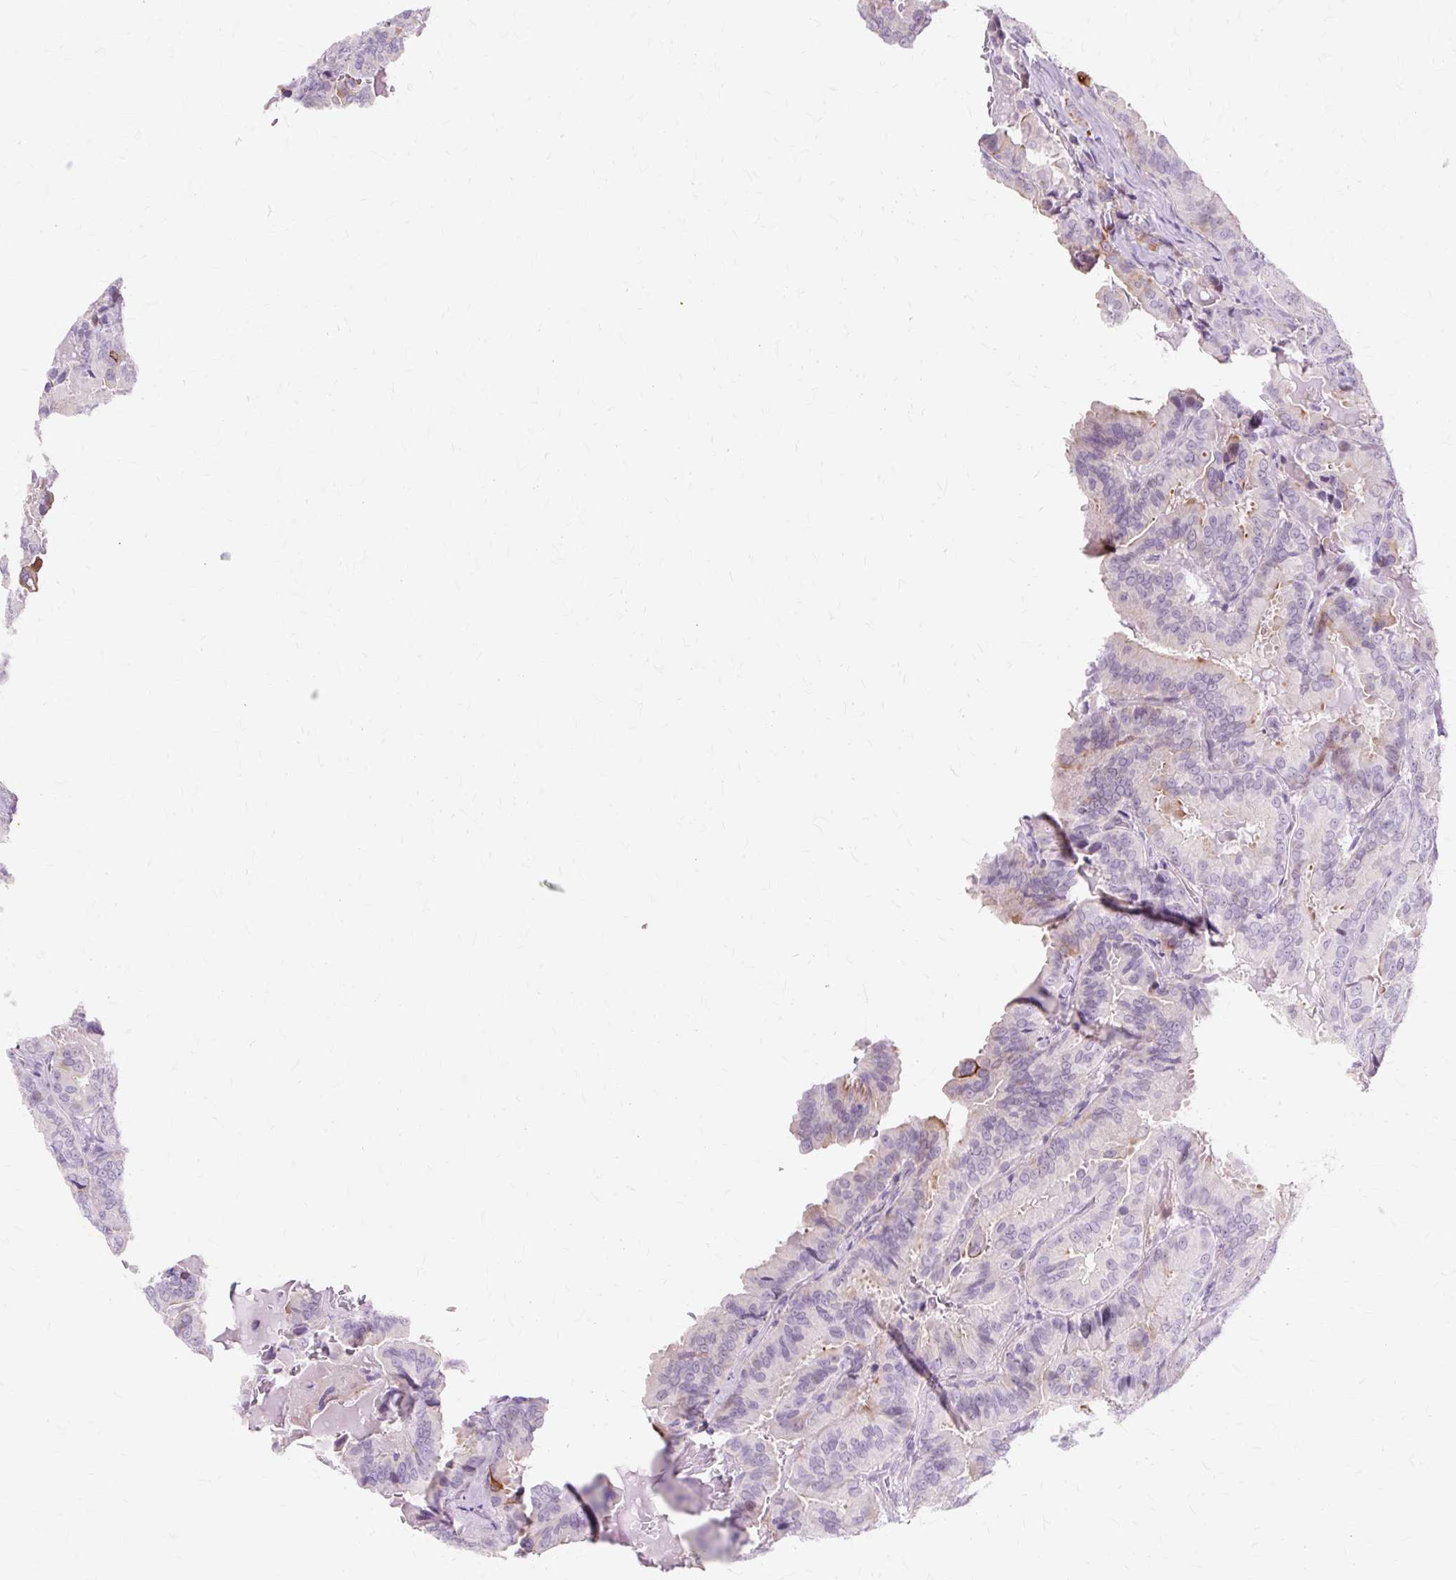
{"staining": {"intensity": "moderate", "quantity": "<25%", "location": "cytoplasmic/membranous"}, "tissue": "thyroid cancer", "cell_type": "Tumor cells", "image_type": "cancer", "snomed": [{"axis": "morphology", "description": "Papillary adenocarcinoma, NOS"}, {"axis": "topography", "description": "Thyroid gland"}], "caption": "Moderate cytoplasmic/membranous positivity for a protein is present in approximately <25% of tumor cells of papillary adenocarcinoma (thyroid) using immunohistochemistry (IHC).", "gene": "IRX2", "patient": {"sex": "male", "age": 61}}